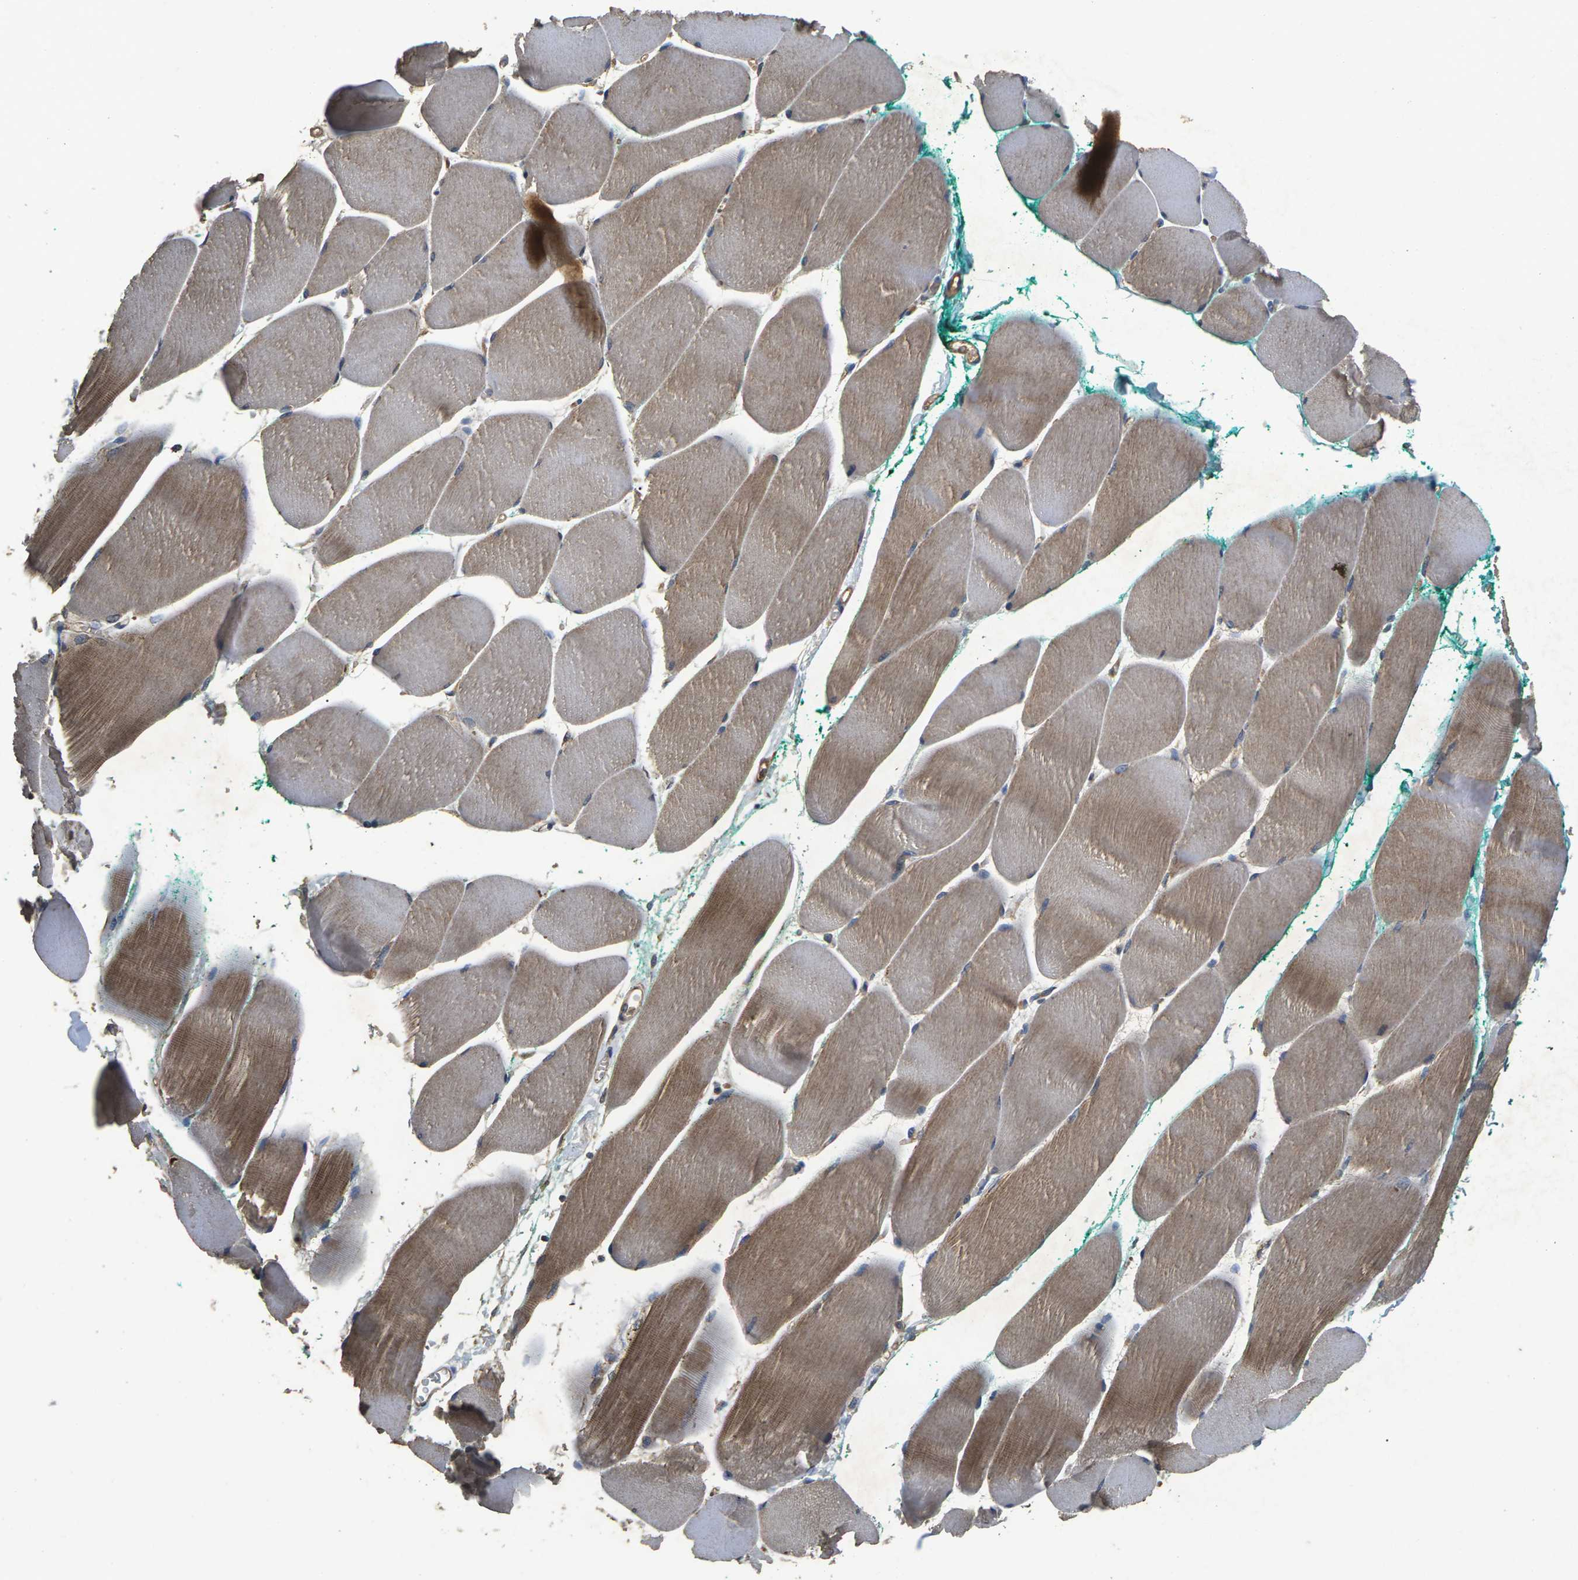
{"staining": {"intensity": "moderate", "quantity": ">75%", "location": "cytoplasmic/membranous"}, "tissue": "skeletal muscle", "cell_type": "Myocytes", "image_type": "normal", "snomed": [{"axis": "morphology", "description": "Normal tissue, NOS"}, {"axis": "morphology", "description": "Squamous cell carcinoma, NOS"}, {"axis": "topography", "description": "Skeletal muscle"}], "caption": "Immunohistochemistry (IHC) of normal human skeletal muscle demonstrates medium levels of moderate cytoplasmic/membranous staining in approximately >75% of myocytes.", "gene": "B4GAT1", "patient": {"sex": "male", "age": 51}}